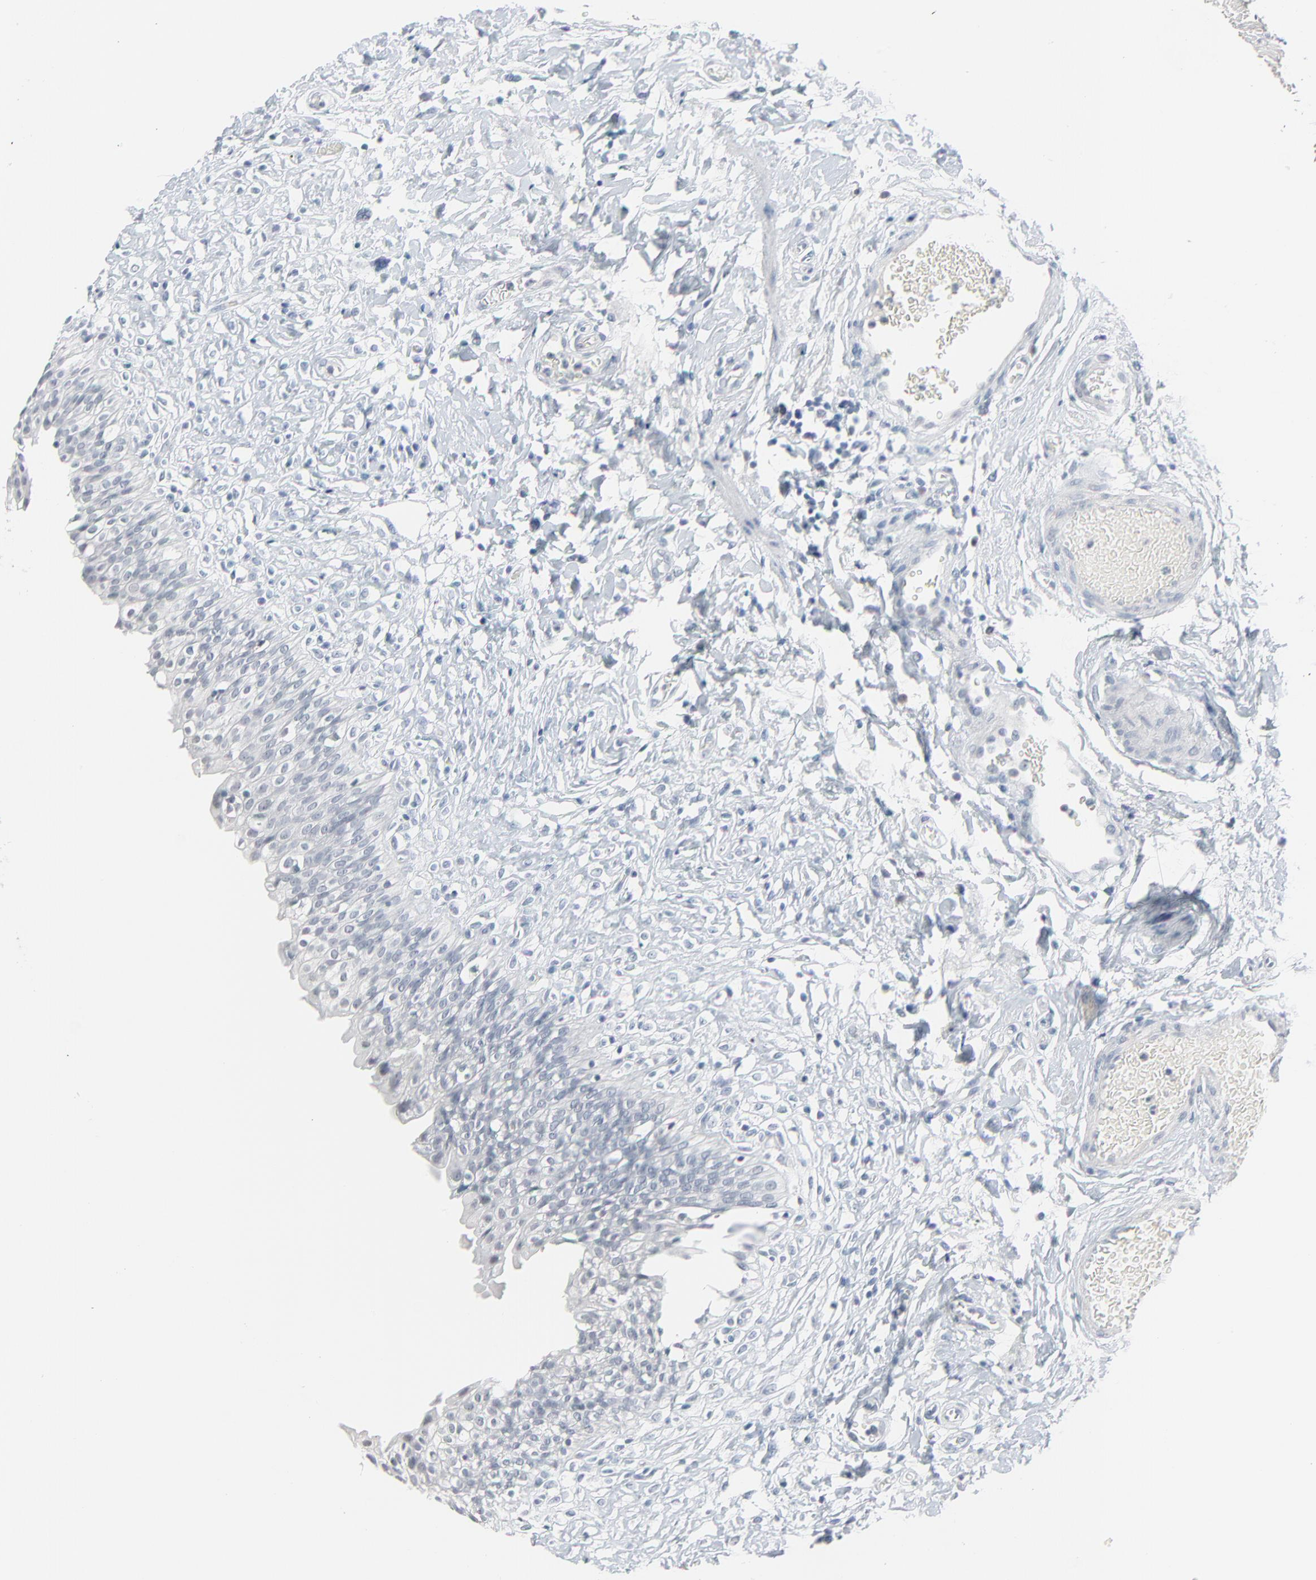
{"staining": {"intensity": "negative", "quantity": "none", "location": "none"}, "tissue": "urinary bladder", "cell_type": "Urothelial cells", "image_type": "normal", "snomed": [{"axis": "morphology", "description": "Normal tissue, NOS"}, {"axis": "topography", "description": "Urinary bladder"}], "caption": "Immunohistochemistry (IHC) photomicrograph of normal urinary bladder: urinary bladder stained with DAB (3,3'-diaminobenzidine) reveals no significant protein staining in urothelial cells. Brightfield microscopy of IHC stained with DAB (3,3'-diaminobenzidine) (brown) and hematoxylin (blue), captured at high magnification.", "gene": "SAGE1", "patient": {"sex": "female", "age": 80}}